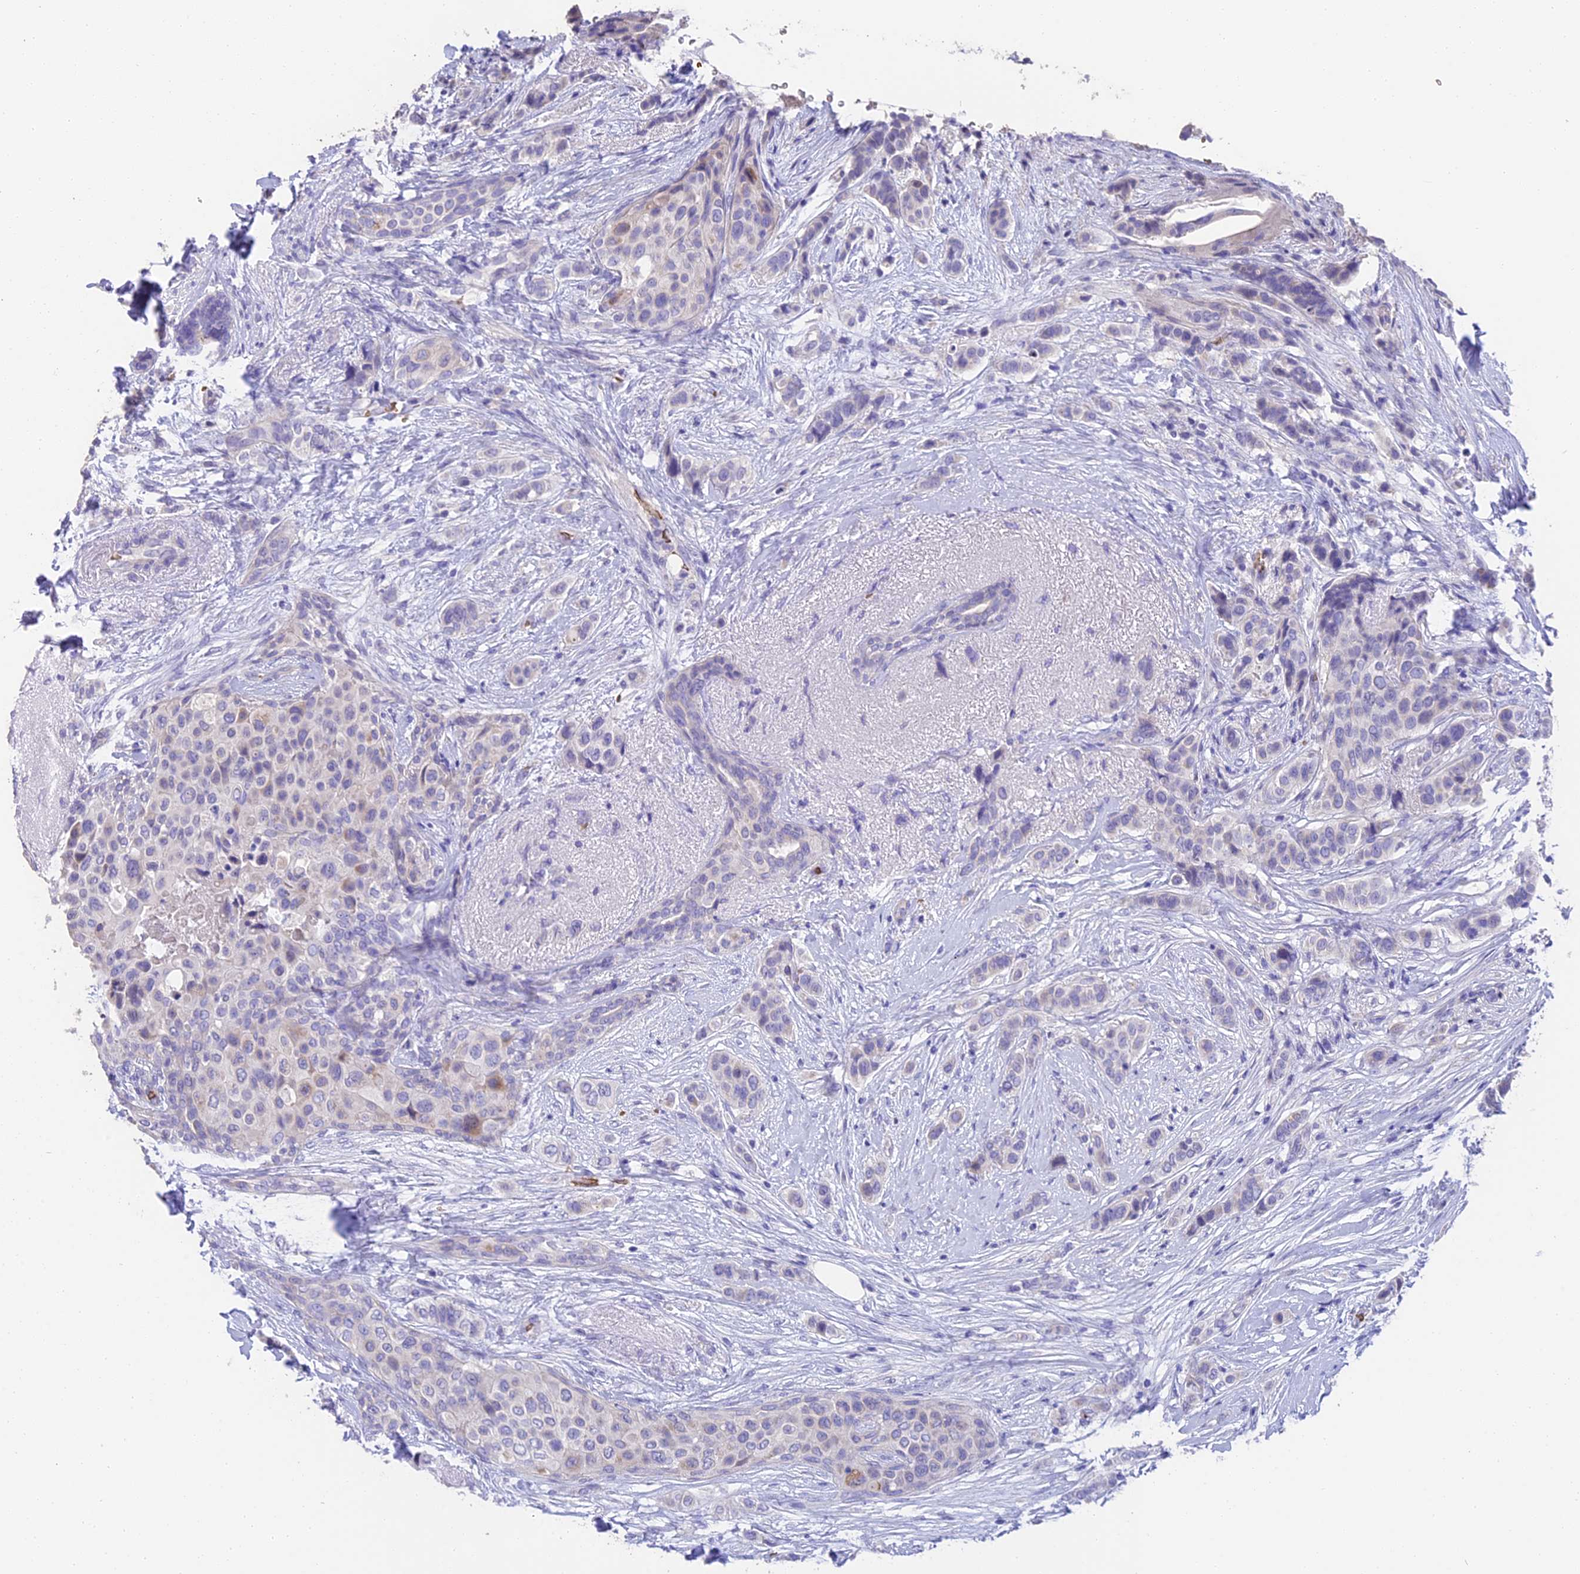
{"staining": {"intensity": "negative", "quantity": "none", "location": "none"}, "tissue": "breast cancer", "cell_type": "Tumor cells", "image_type": "cancer", "snomed": [{"axis": "morphology", "description": "Lobular carcinoma"}, {"axis": "topography", "description": "Breast"}], "caption": "Immunohistochemistry (IHC) image of neoplastic tissue: breast lobular carcinoma stained with DAB (3,3'-diaminobenzidine) exhibits no significant protein expression in tumor cells.", "gene": "TNNC2", "patient": {"sex": "female", "age": 51}}